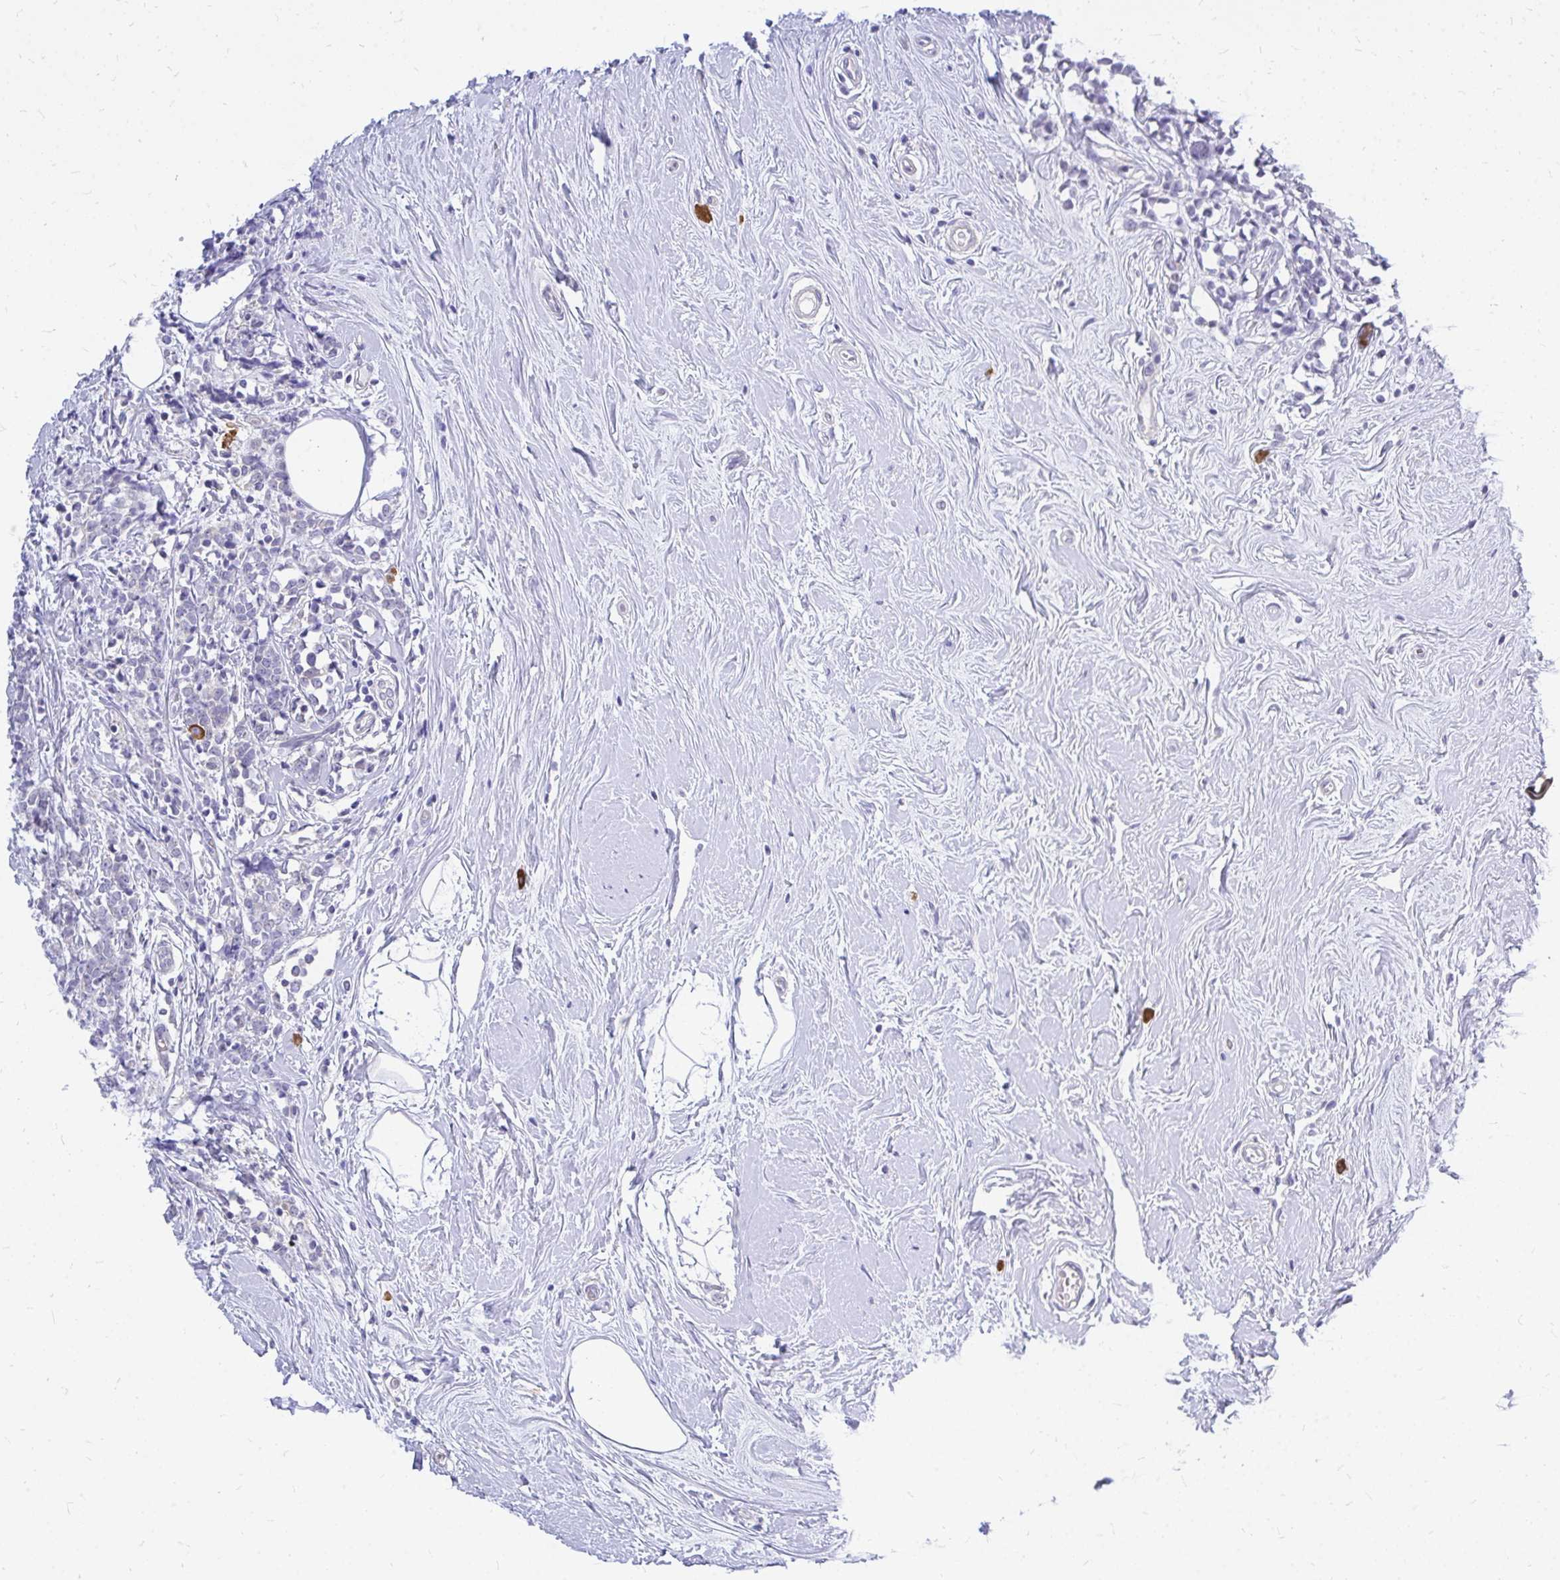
{"staining": {"intensity": "negative", "quantity": "none", "location": "none"}, "tissue": "breast cancer", "cell_type": "Tumor cells", "image_type": "cancer", "snomed": [{"axis": "morphology", "description": "Lobular carcinoma"}, {"axis": "topography", "description": "Breast"}], "caption": "DAB immunohistochemical staining of breast lobular carcinoma exhibits no significant positivity in tumor cells.", "gene": "MAP1LC3A", "patient": {"sex": "female", "age": 58}}